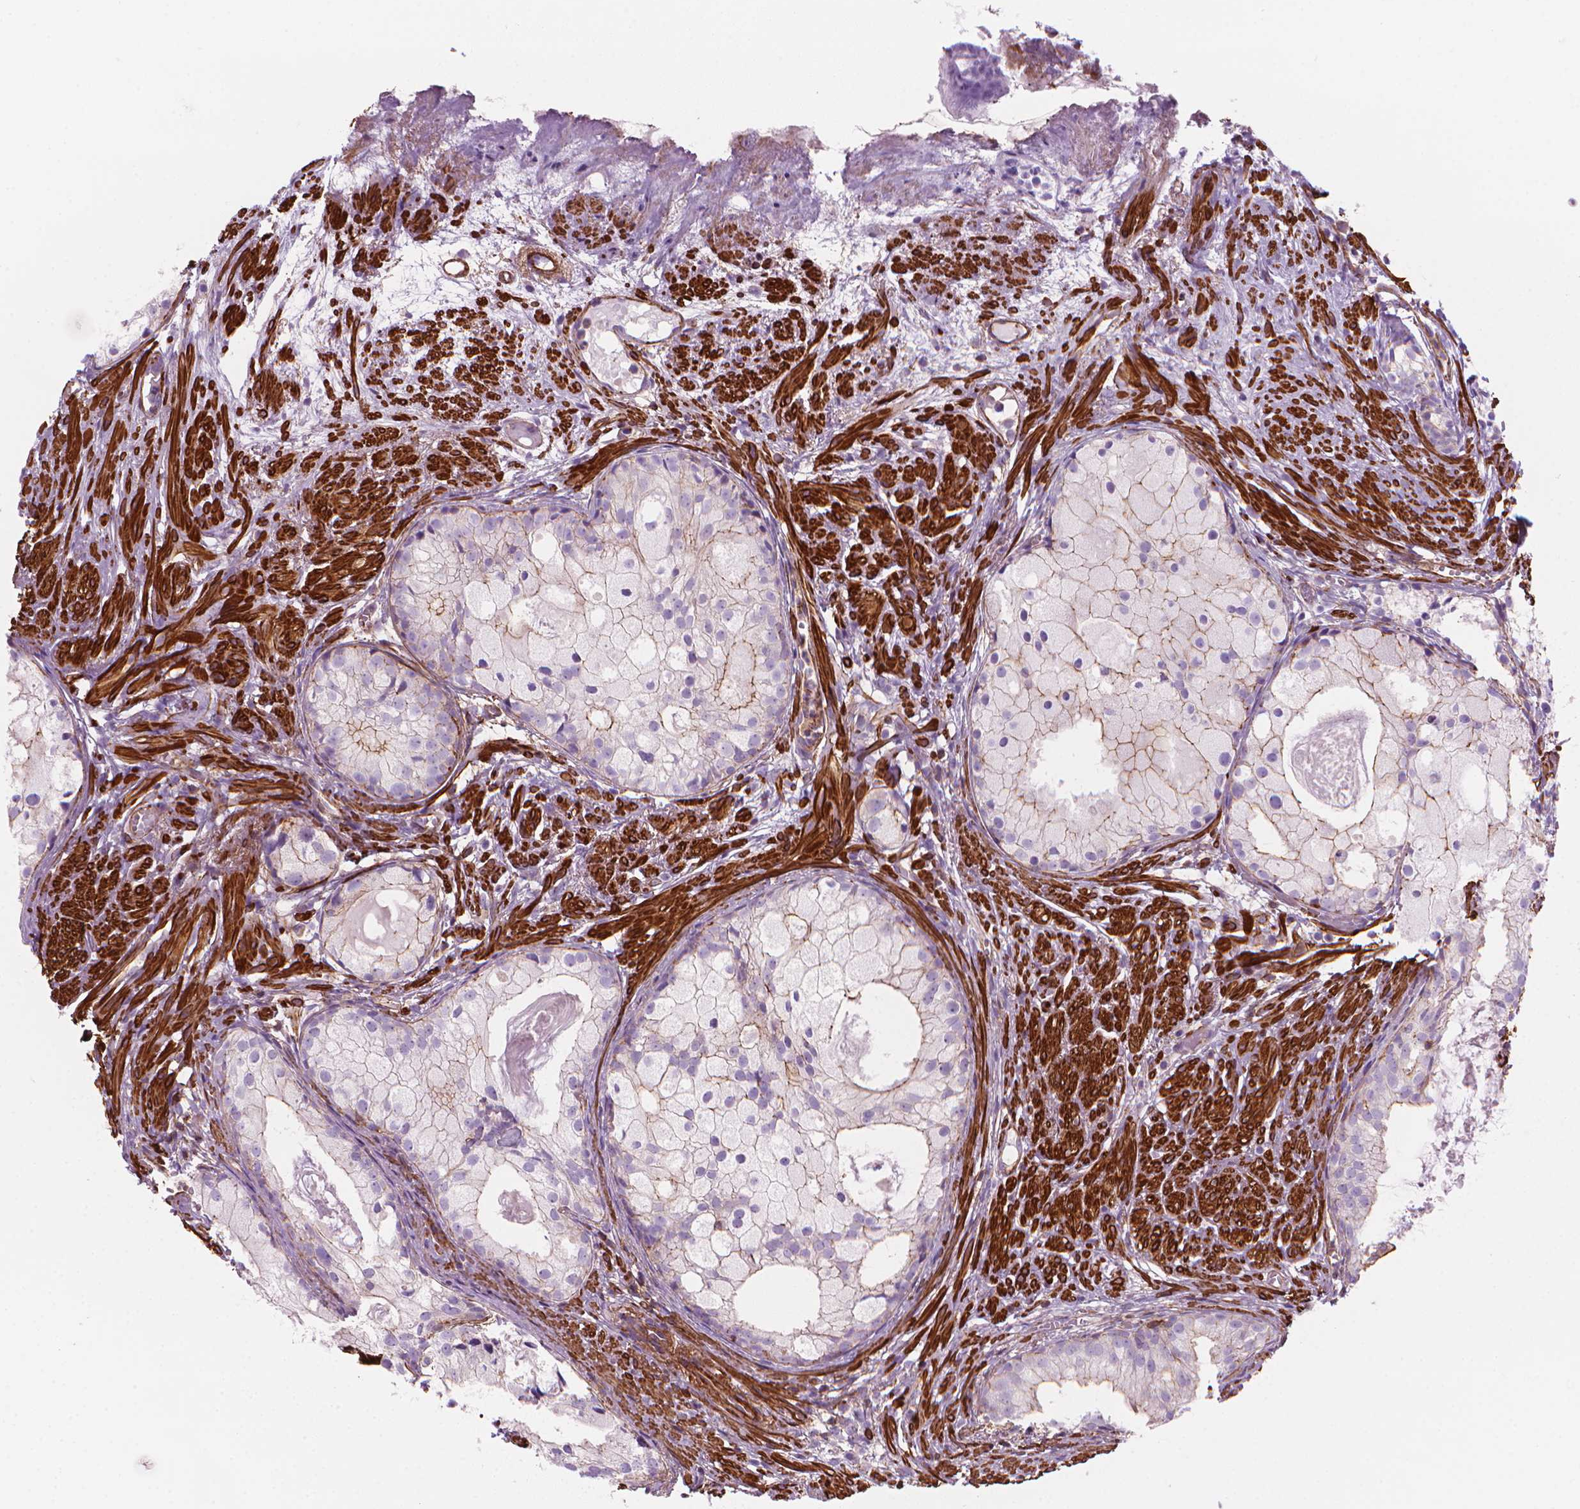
{"staining": {"intensity": "weak", "quantity": "<25%", "location": "cytoplasmic/membranous"}, "tissue": "prostate cancer", "cell_type": "Tumor cells", "image_type": "cancer", "snomed": [{"axis": "morphology", "description": "Adenocarcinoma, High grade"}, {"axis": "topography", "description": "Prostate"}], "caption": "High magnification brightfield microscopy of prostate cancer stained with DAB (3,3'-diaminobenzidine) (brown) and counterstained with hematoxylin (blue): tumor cells show no significant staining.", "gene": "PATJ", "patient": {"sex": "male", "age": 85}}